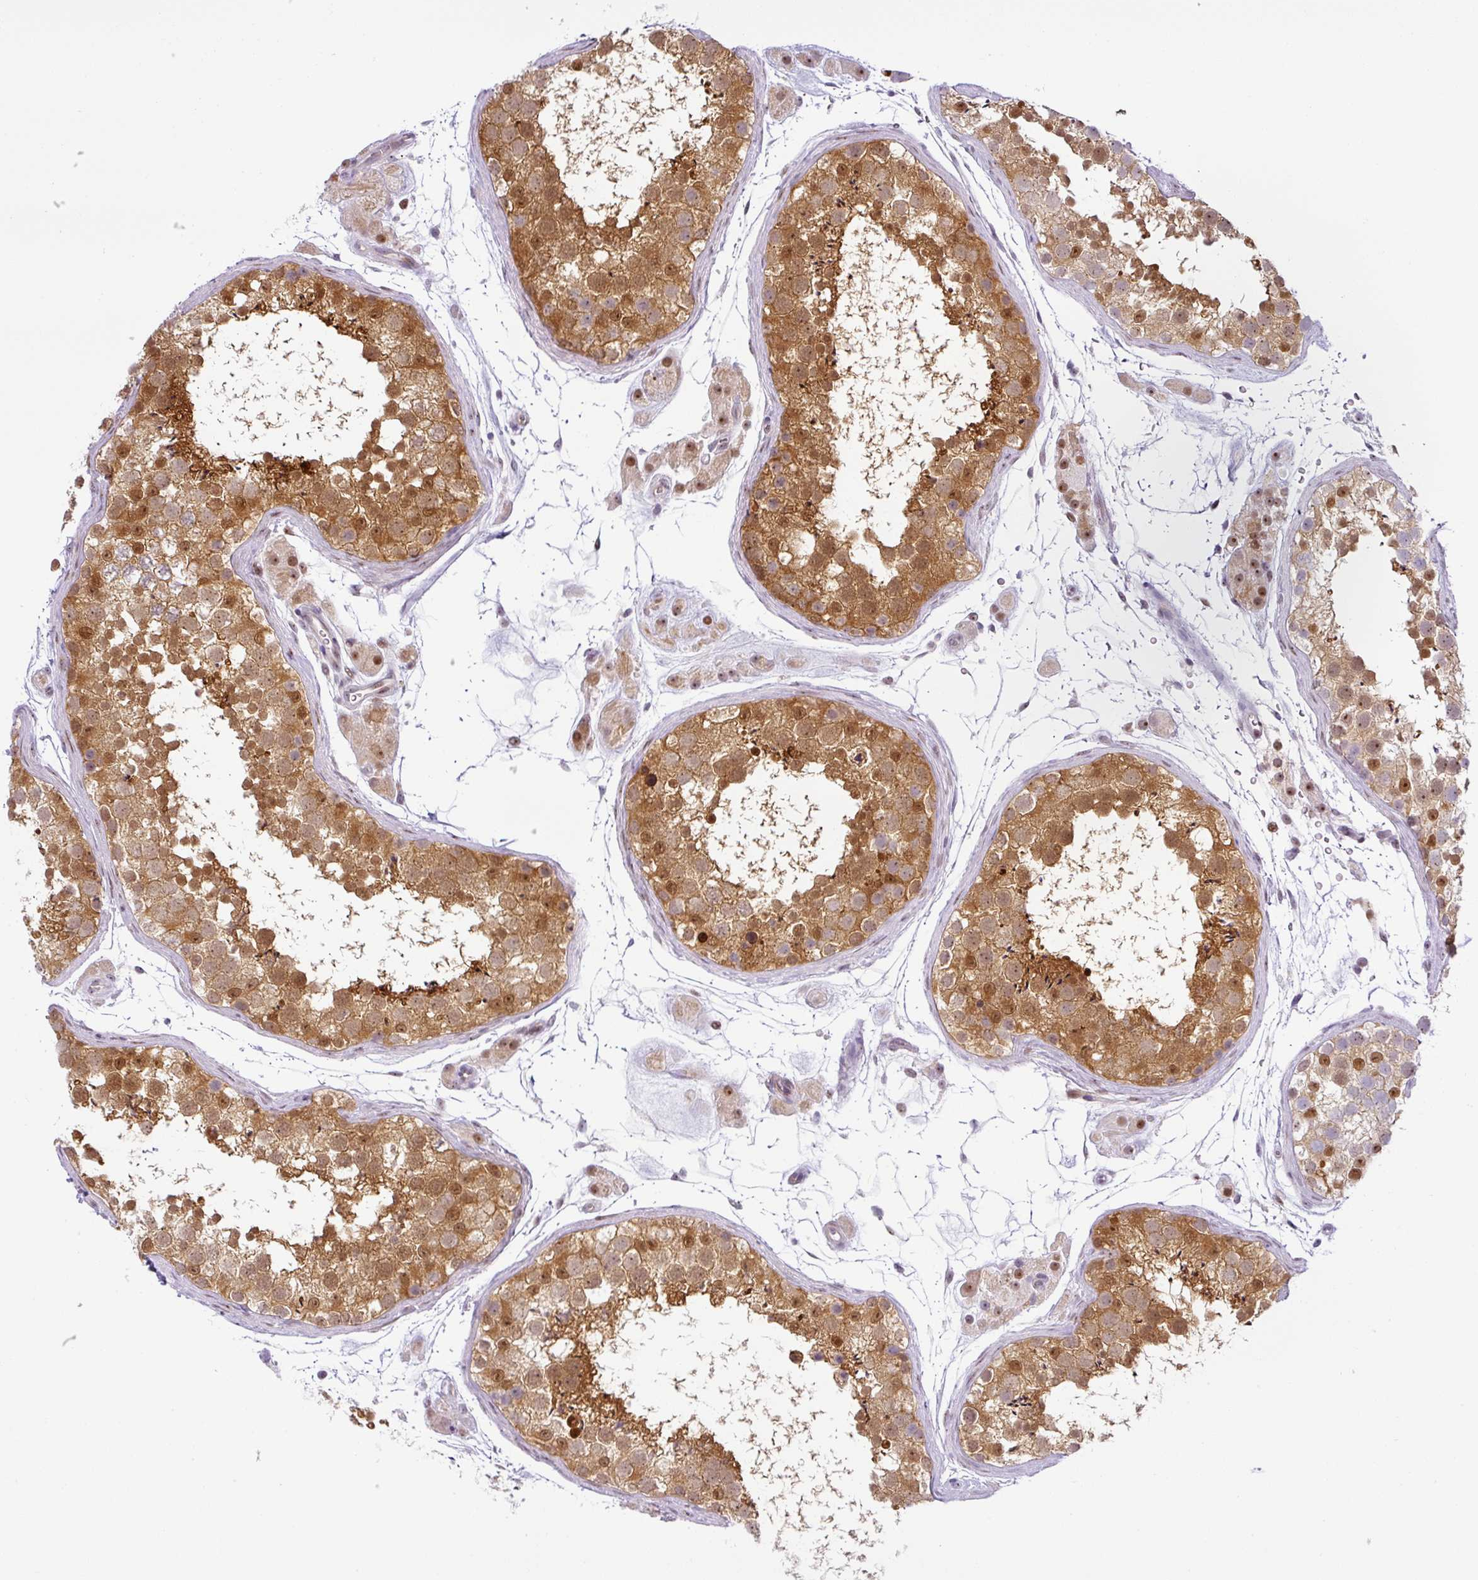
{"staining": {"intensity": "strong", "quantity": ">75%", "location": "cytoplasmic/membranous,nuclear"}, "tissue": "testis", "cell_type": "Cells in seminiferous ducts", "image_type": "normal", "snomed": [{"axis": "morphology", "description": "Normal tissue, NOS"}, {"axis": "topography", "description": "Testis"}], "caption": "High-power microscopy captured an immunohistochemistry image of unremarkable testis, revealing strong cytoplasmic/membranous,nuclear staining in approximately >75% of cells in seminiferous ducts.", "gene": "NDUFB2", "patient": {"sex": "male", "age": 41}}